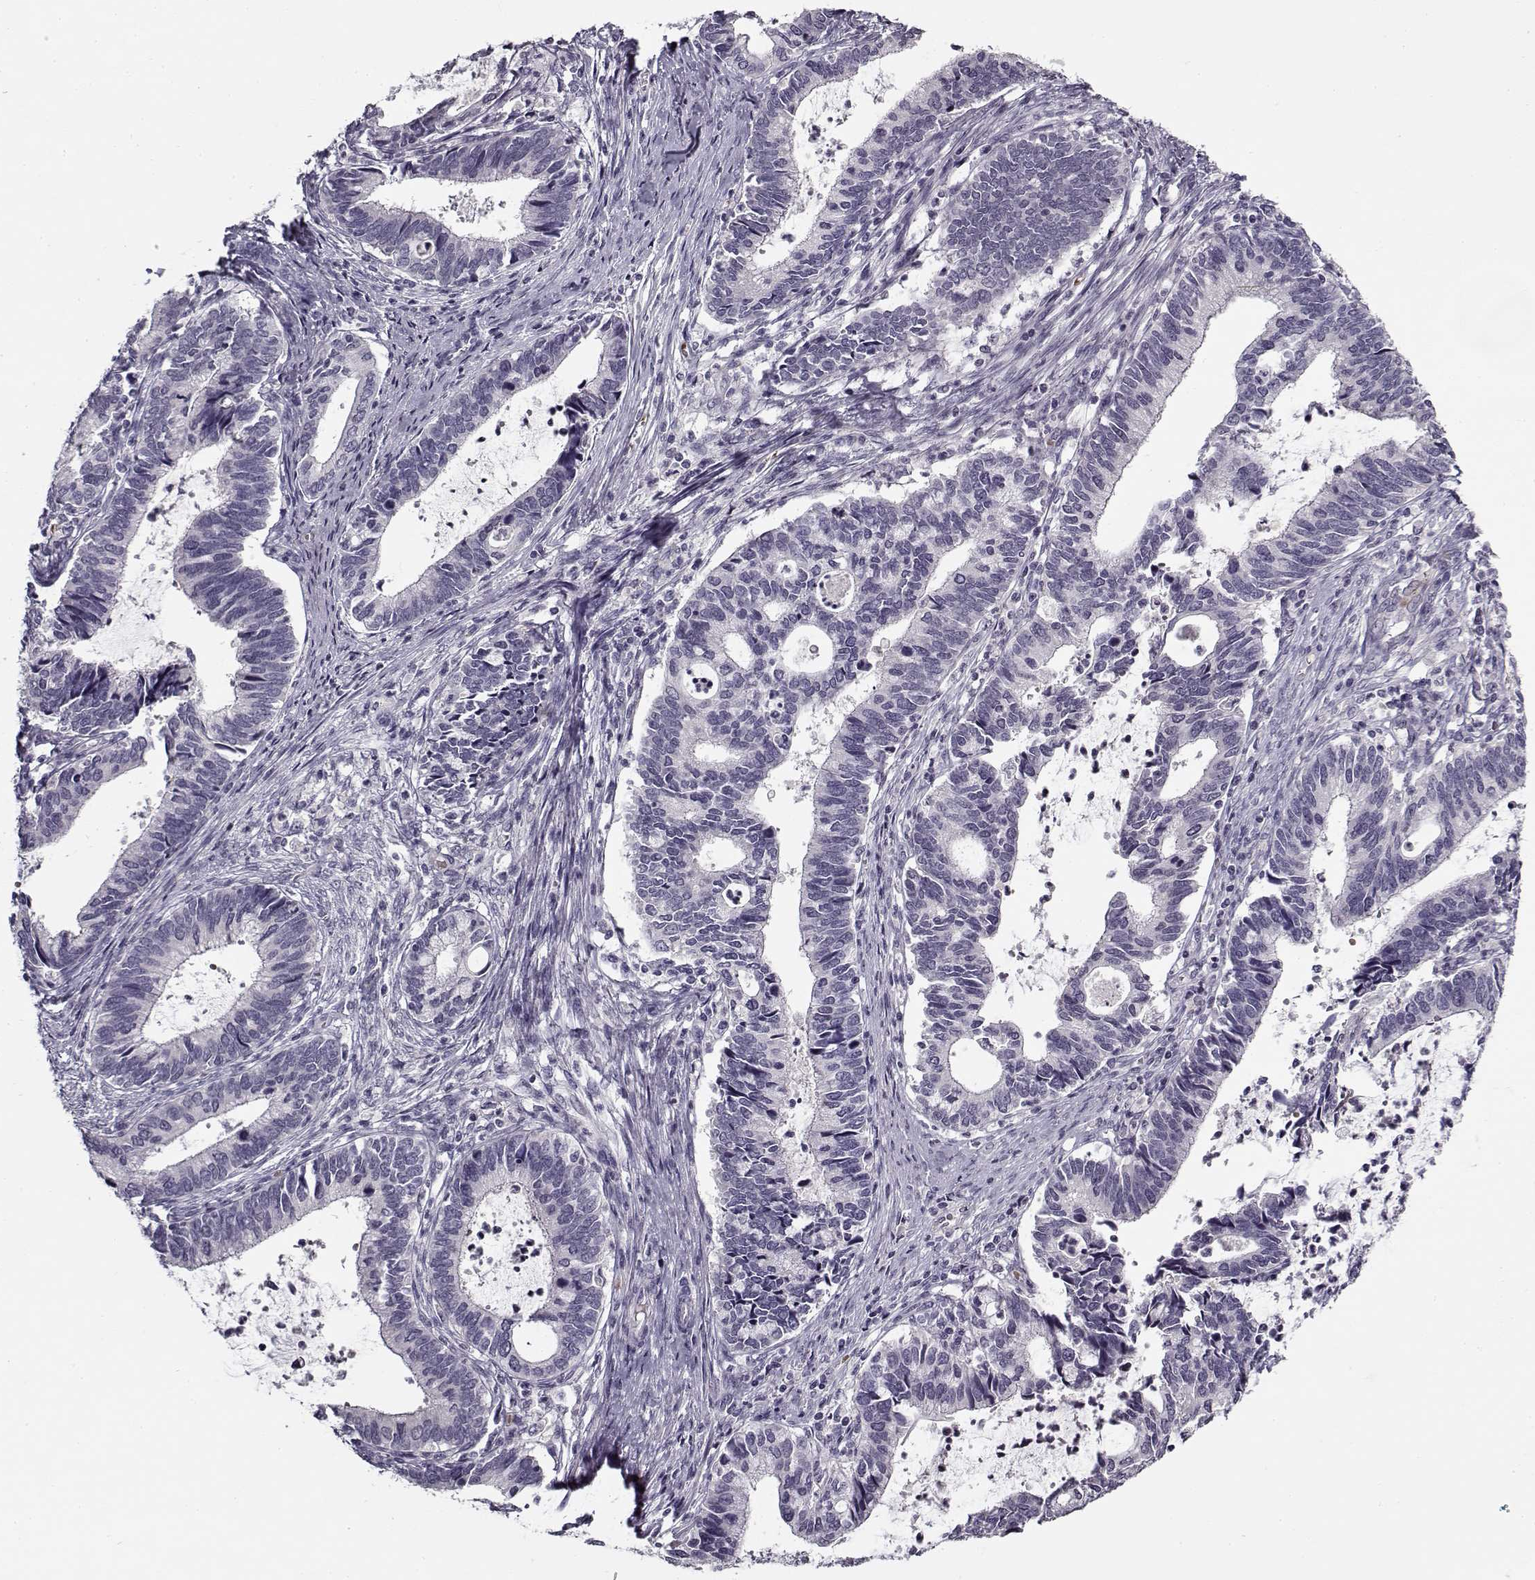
{"staining": {"intensity": "negative", "quantity": "none", "location": "none"}, "tissue": "cervical cancer", "cell_type": "Tumor cells", "image_type": "cancer", "snomed": [{"axis": "morphology", "description": "Adenocarcinoma, NOS"}, {"axis": "topography", "description": "Cervix"}], "caption": "IHC image of human cervical cancer (adenocarcinoma) stained for a protein (brown), which reveals no positivity in tumor cells. The staining was performed using DAB to visualize the protein expression in brown, while the nuclei were stained in blue with hematoxylin (Magnification: 20x).", "gene": "SNCA", "patient": {"sex": "female", "age": 42}}